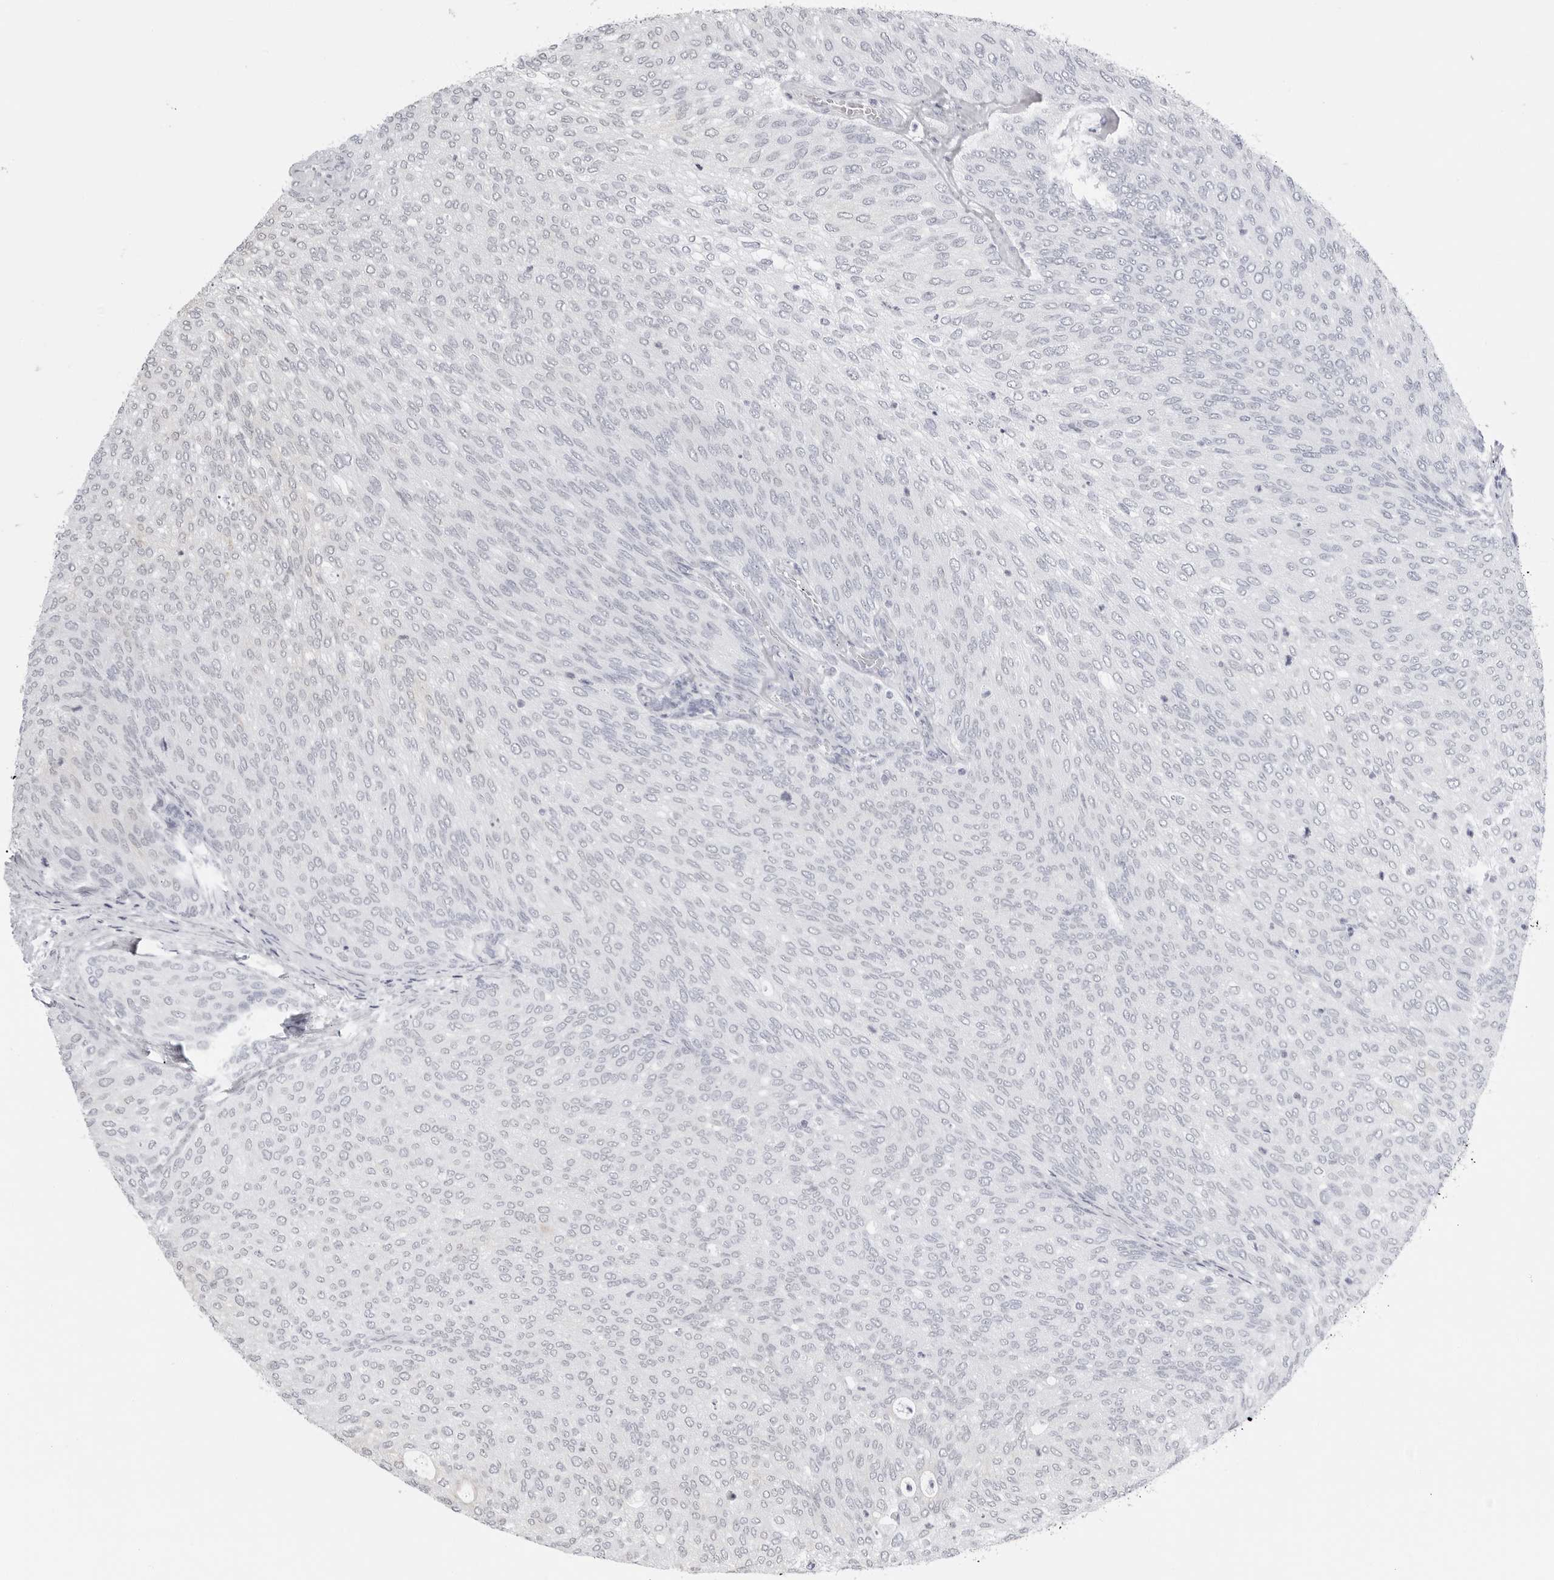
{"staining": {"intensity": "moderate", "quantity": "<25%", "location": "cytoplasmic/membranous"}, "tissue": "urothelial cancer", "cell_type": "Tumor cells", "image_type": "cancer", "snomed": [{"axis": "morphology", "description": "Urothelial carcinoma, Low grade"}, {"axis": "topography", "description": "Urinary bladder"}], "caption": "High-magnification brightfield microscopy of urothelial cancer stained with DAB (brown) and counterstained with hematoxylin (blue). tumor cells exhibit moderate cytoplasmic/membranous expression is identified in about<25% of cells. The staining is performed using DAB (3,3'-diaminobenzidine) brown chromogen to label protein expression. The nuclei are counter-stained blue using hematoxylin.", "gene": "SERPINF2", "patient": {"sex": "female", "age": 79}}